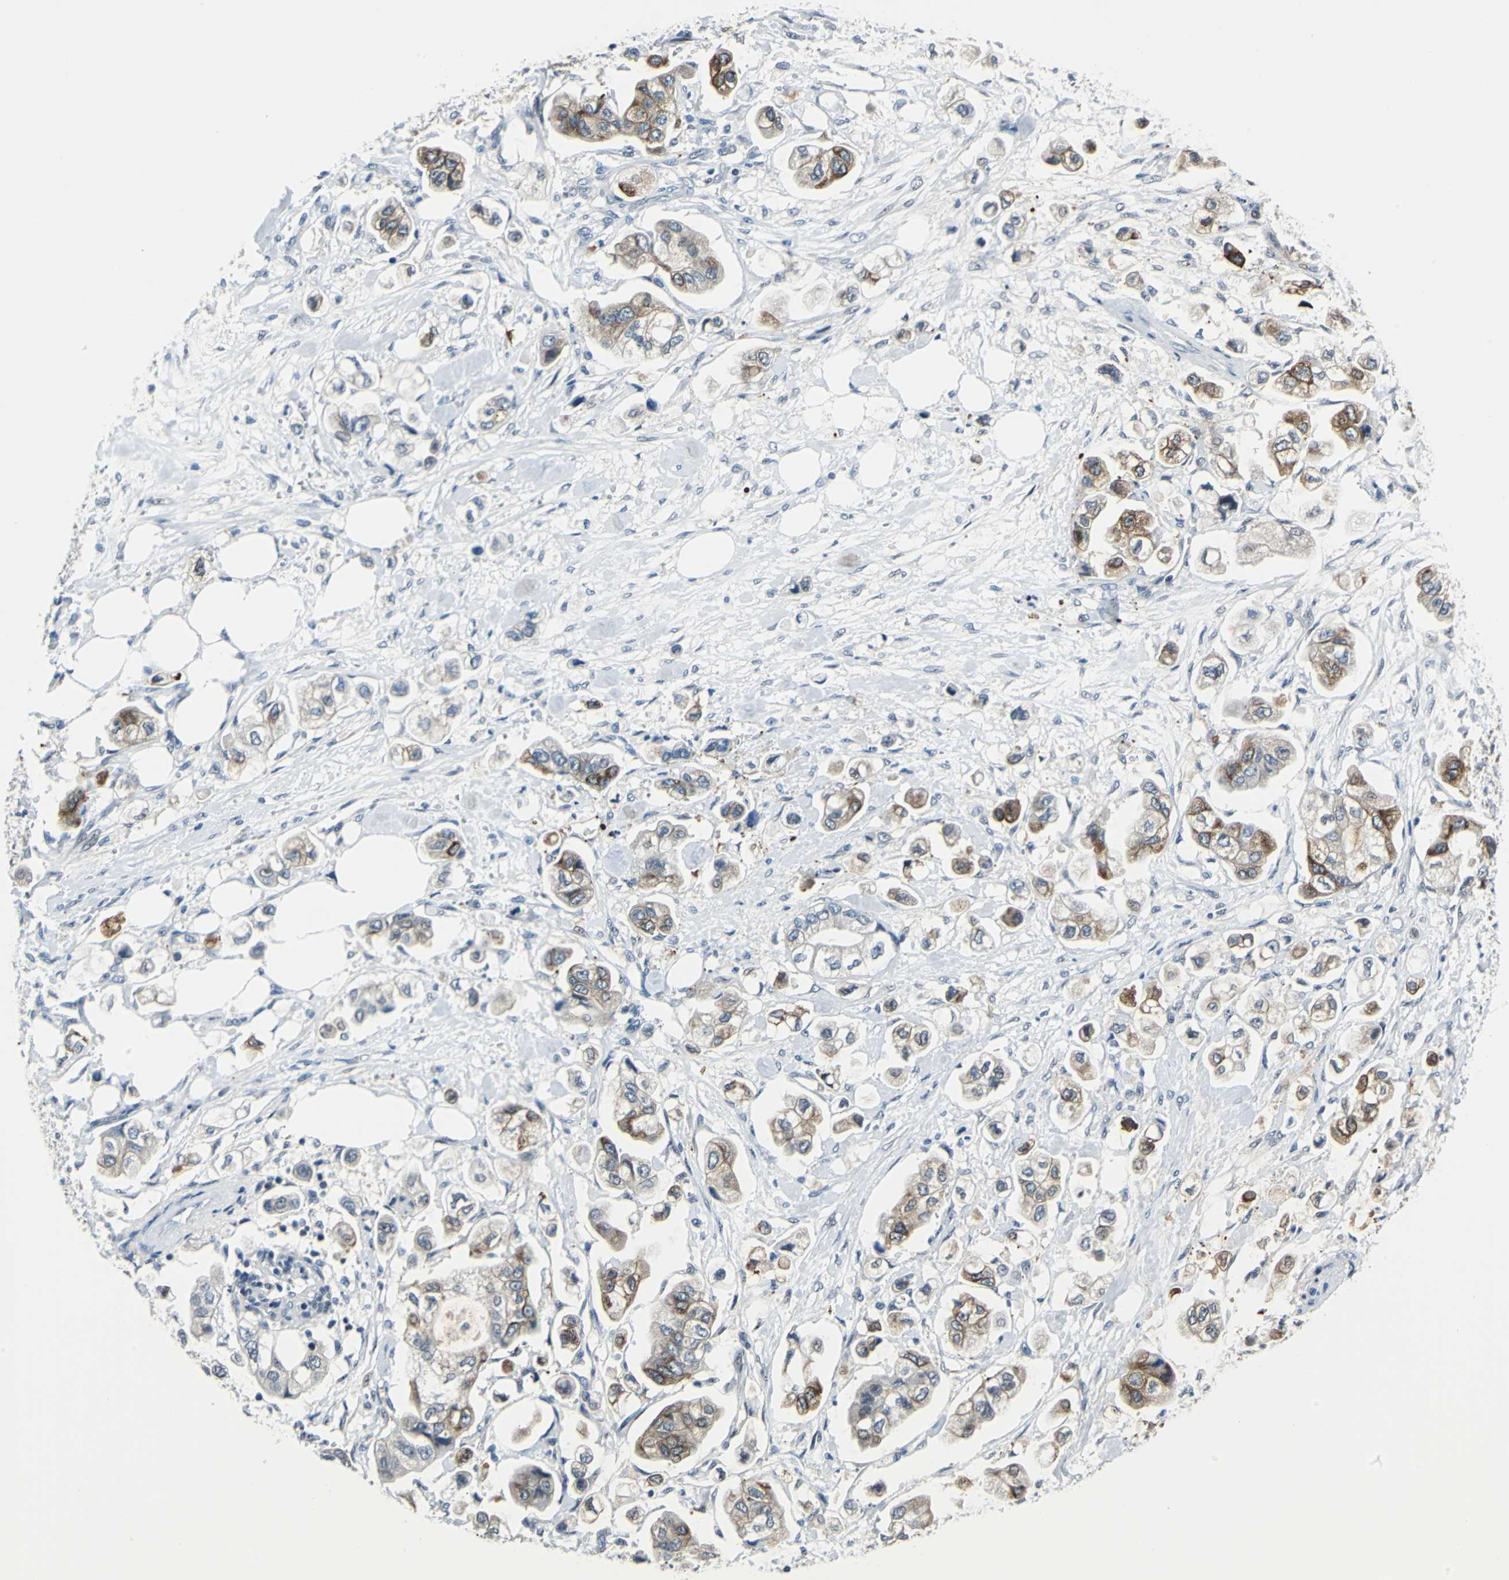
{"staining": {"intensity": "strong", "quantity": ">75%", "location": "cytoplasmic/membranous"}, "tissue": "stomach cancer", "cell_type": "Tumor cells", "image_type": "cancer", "snomed": [{"axis": "morphology", "description": "Adenocarcinoma, NOS"}, {"axis": "topography", "description": "Stomach"}], "caption": "IHC histopathology image of neoplastic tissue: human adenocarcinoma (stomach) stained using immunohistochemistry (IHC) displays high levels of strong protein expression localized specifically in the cytoplasmic/membranous of tumor cells, appearing as a cytoplasmic/membranous brown color.", "gene": "HCFC2", "patient": {"sex": "male", "age": 62}}